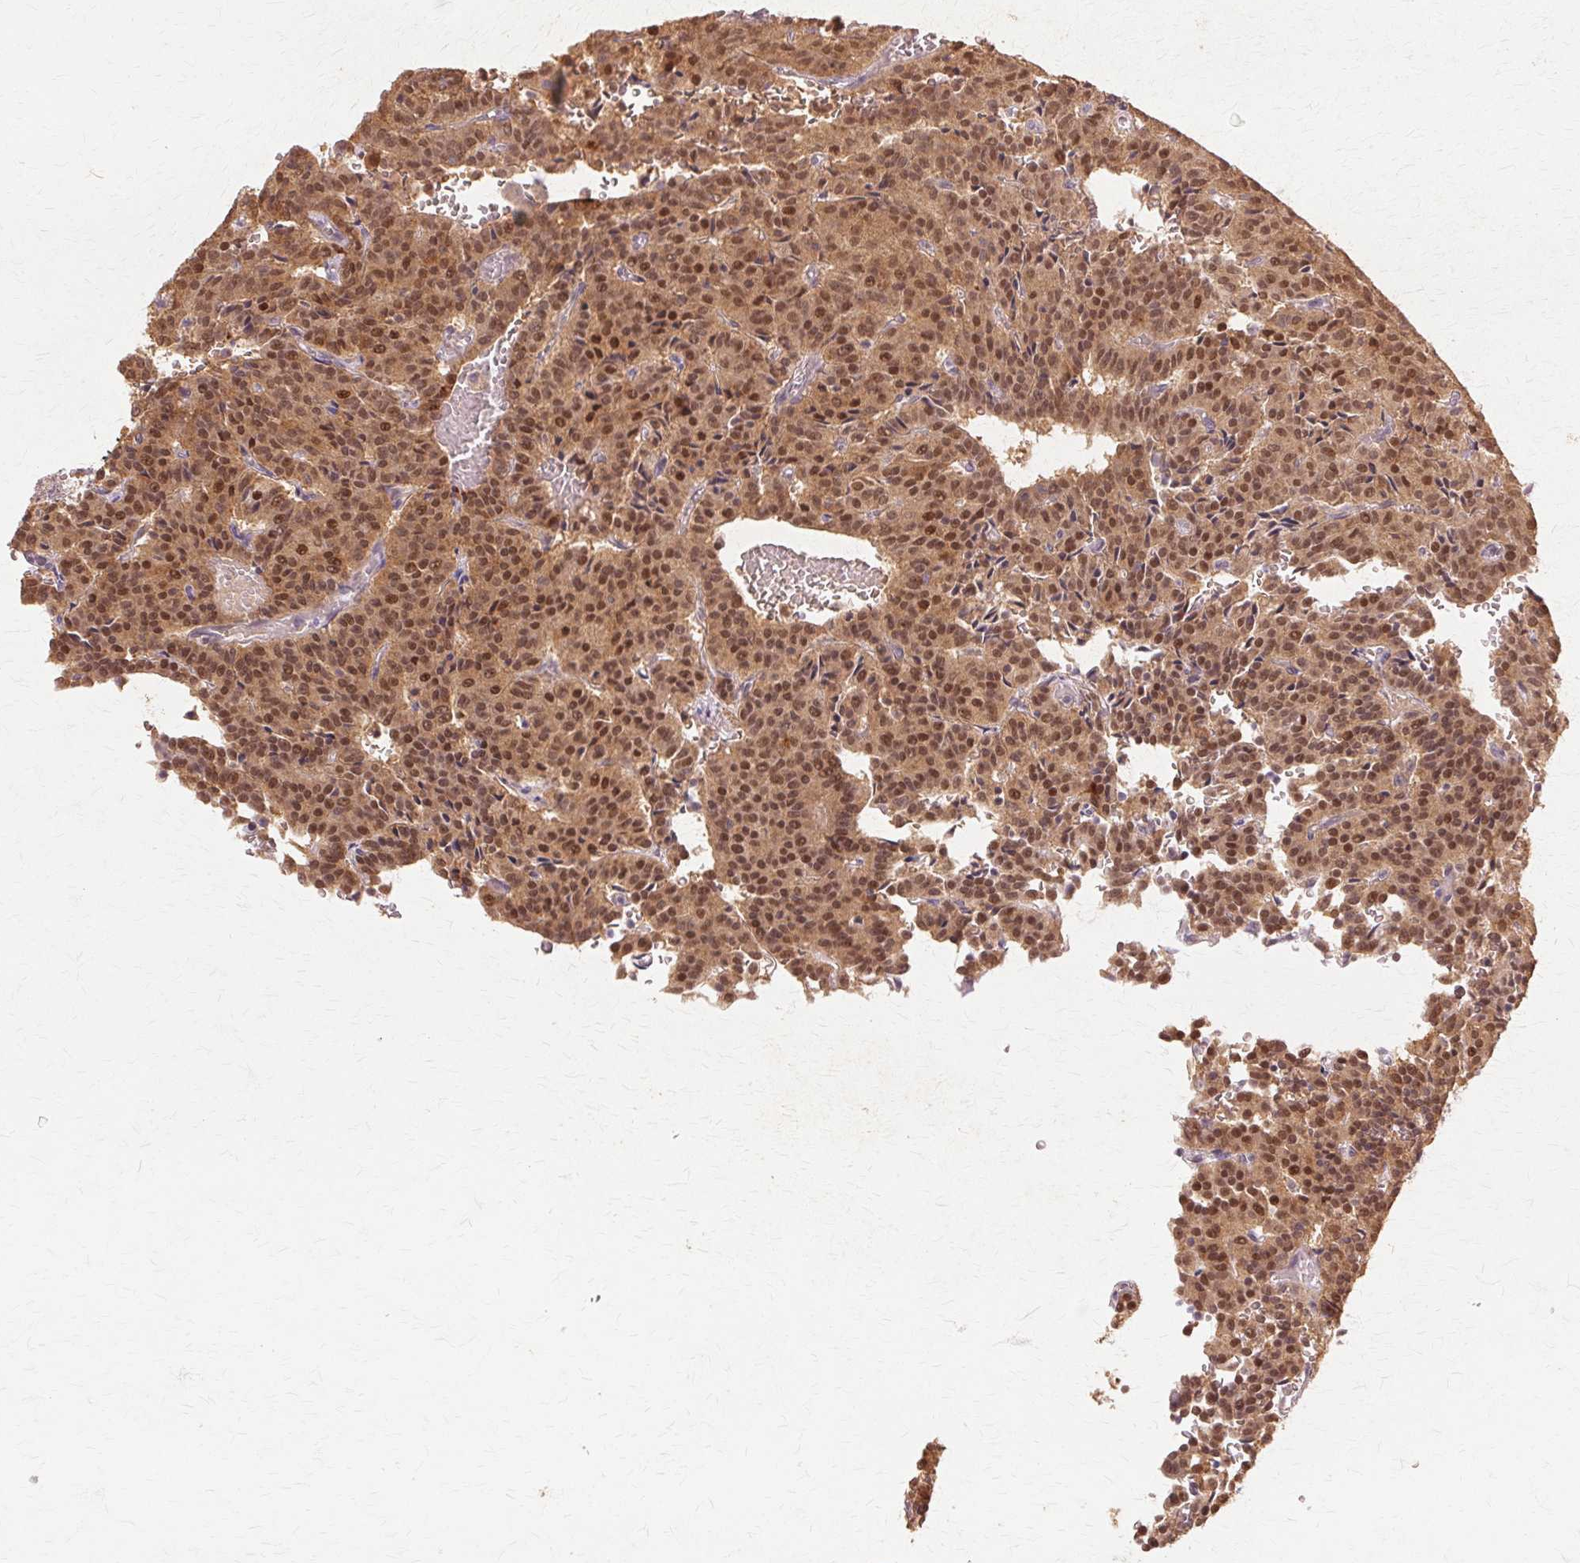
{"staining": {"intensity": "moderate", "quantity": ">75%", "location": "cytoplasmic/membranous,nuclear"}, "tissue": "carcinoid", "cell_type": "Tumor cells", "image_type": "cancer", "snomed": [{"axis": "morphology", "description": "Carcinoid, malignant, NOS"}, {"axis": "topography", "description": "Lung"}], "caption": "Carcinoid was stained to show a protein in brown. There is medium levels of moderate cytoplasmic/membranous and nuclear staining in approximately >75% of tumor cells.", "gene": "PRMT5", "patient": {"sex": "male", "age": 70}}